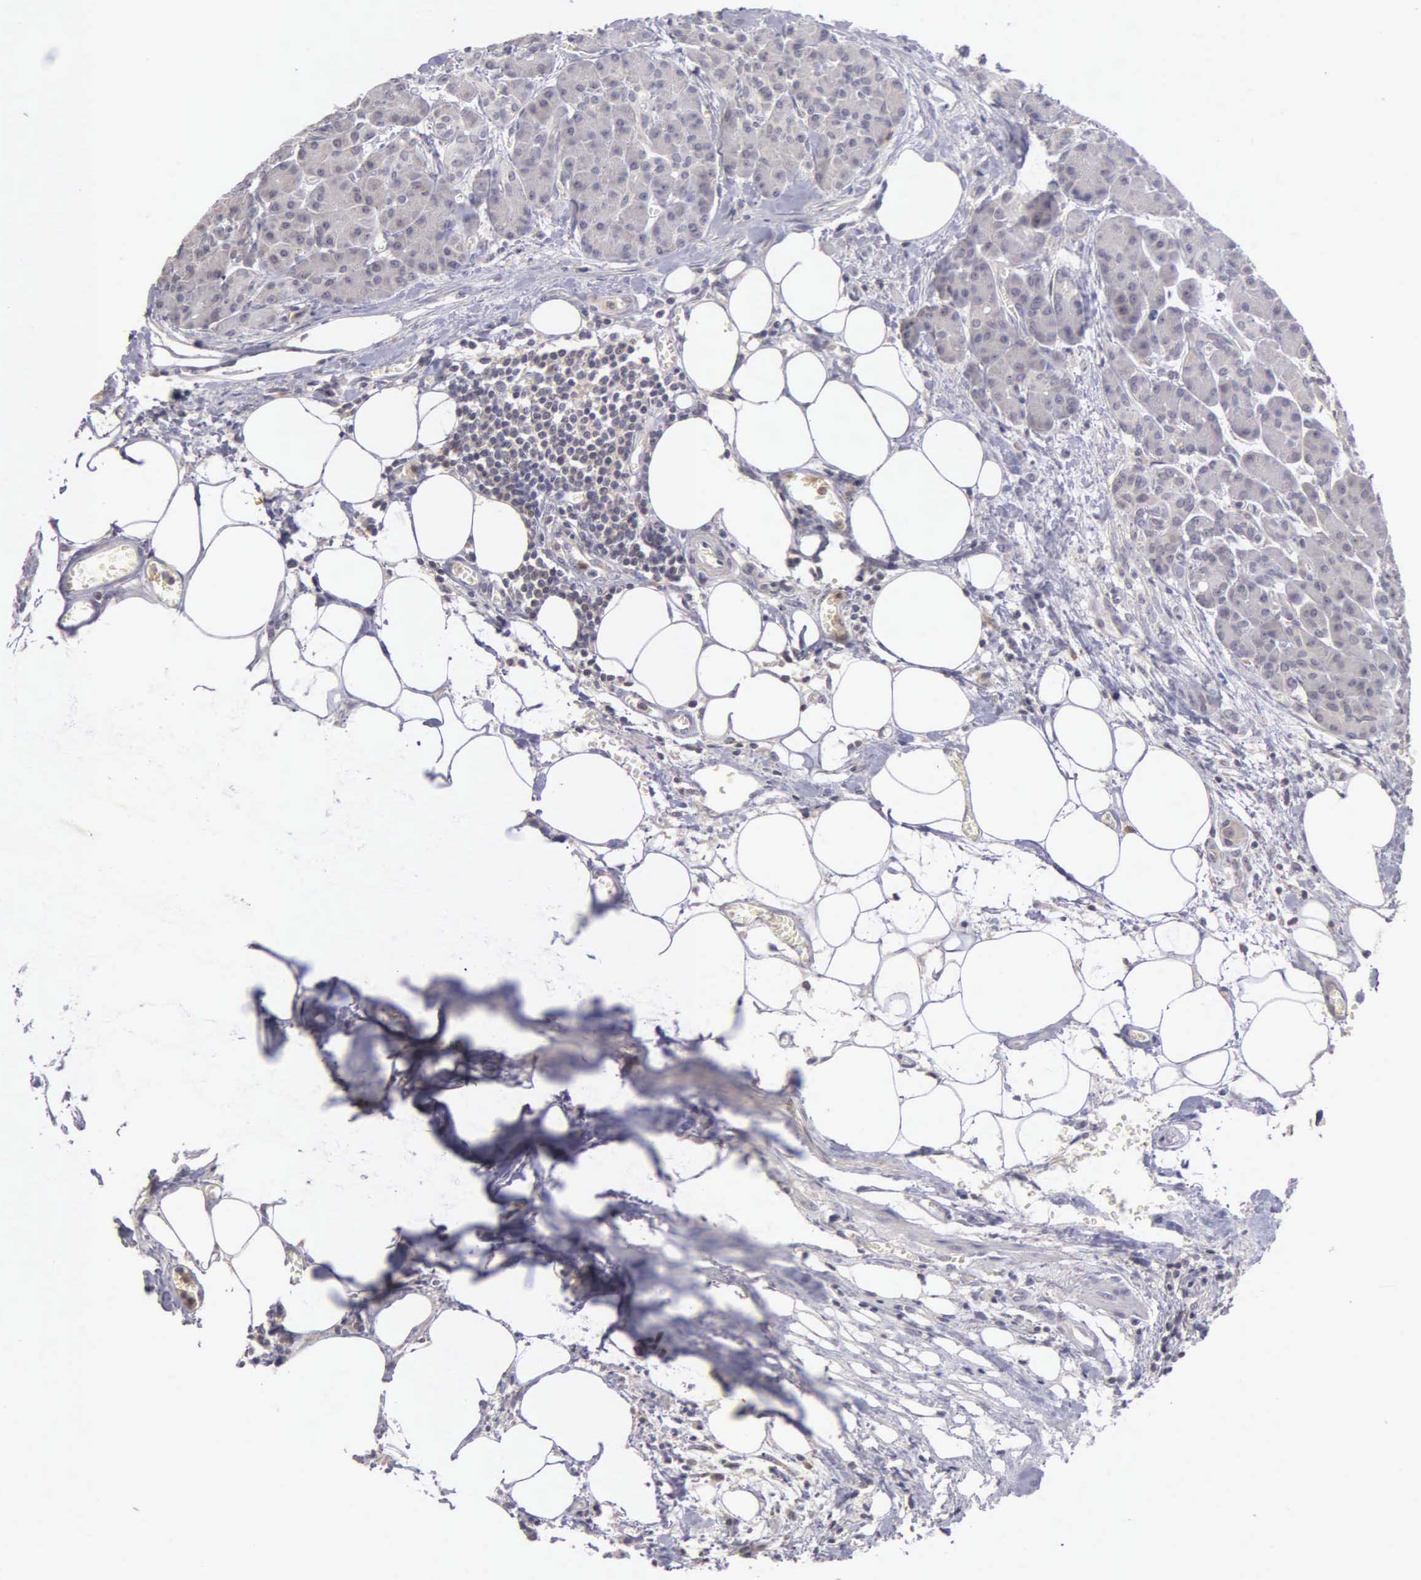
{"staining": {"intensity": "negative", "quantity": "none", "location": "none"}, "tissue": "pancreas", "cell_type": "Exocrine glandular cells", "image_type": "normal", "snomed": [{"axis": "morphology", "description": "Normal tissue, NOS"}, {"axis": "topography", "description": "Pancreas"}], "caption": "A high-resolution histopathology image shows immunohistochemistry (IHC) staining of unremarkable pancreas, which reveals no significant positivity in exocrine glandular cells.", "gene": "BRD1", "patient": {"sex": "male", "age": 73}}